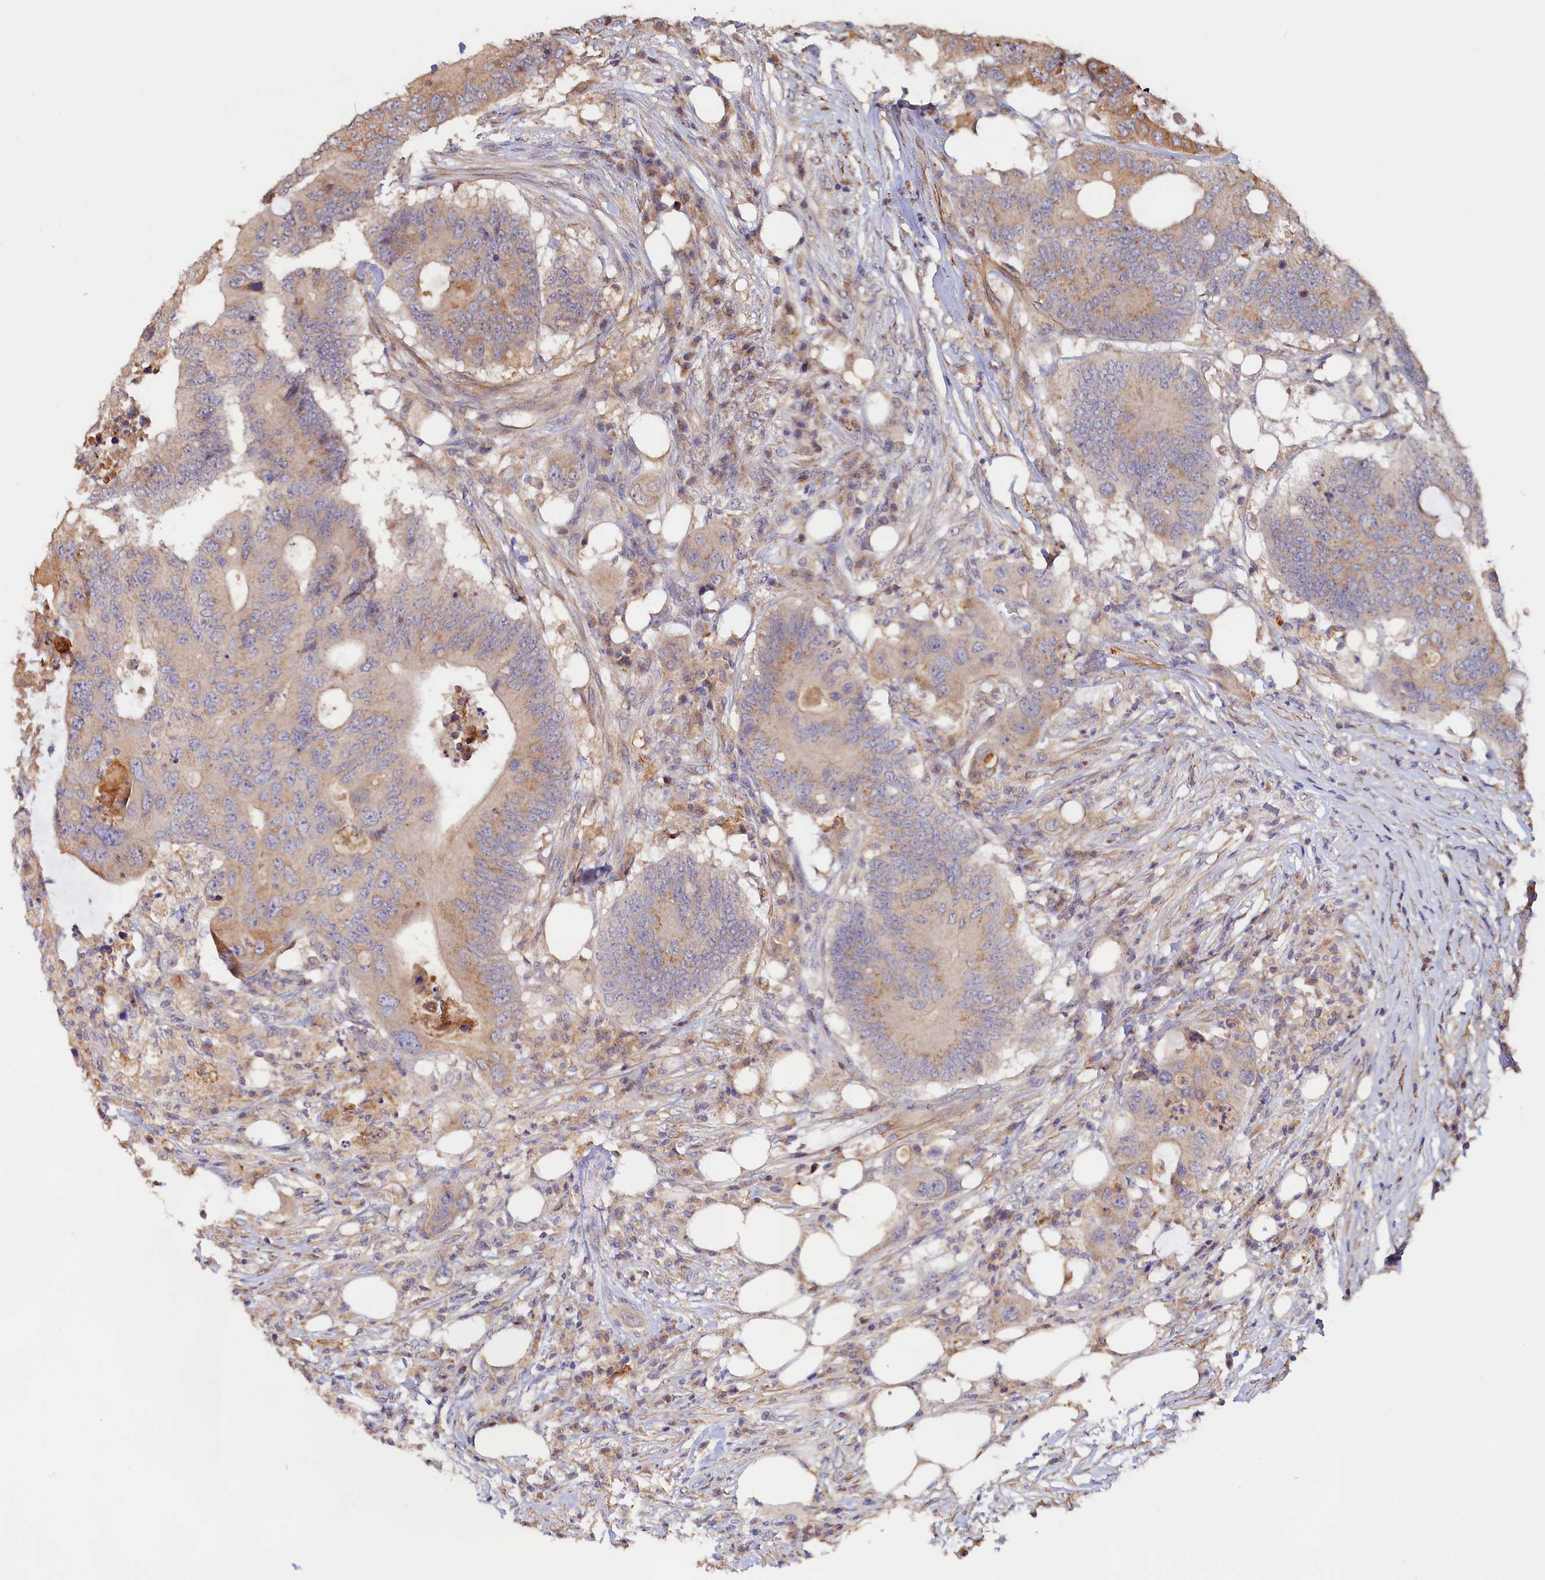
{"staining": {"intensity": "weak", "quantity": "25%-75%", "location": "cytoplasmic/membranous"}, "tissue": "colorectal cancer", "cell_type": "Tumor cells", "image_type": "cancer", "snomed": [{"axis": "morphology", "description": "Adenocarcinoma, NOS"}, {"axis": "topography", "description": "Colon"}], "caption": "Colorectal cancer (adenocarcinoma) stained with a brown dye exhibits weak cytoplasmic/membranous positive positivity in about 25%-75% of tumor cells.", "gene": "TANGO6", "patient": {"sex": "male", "age": 71}}